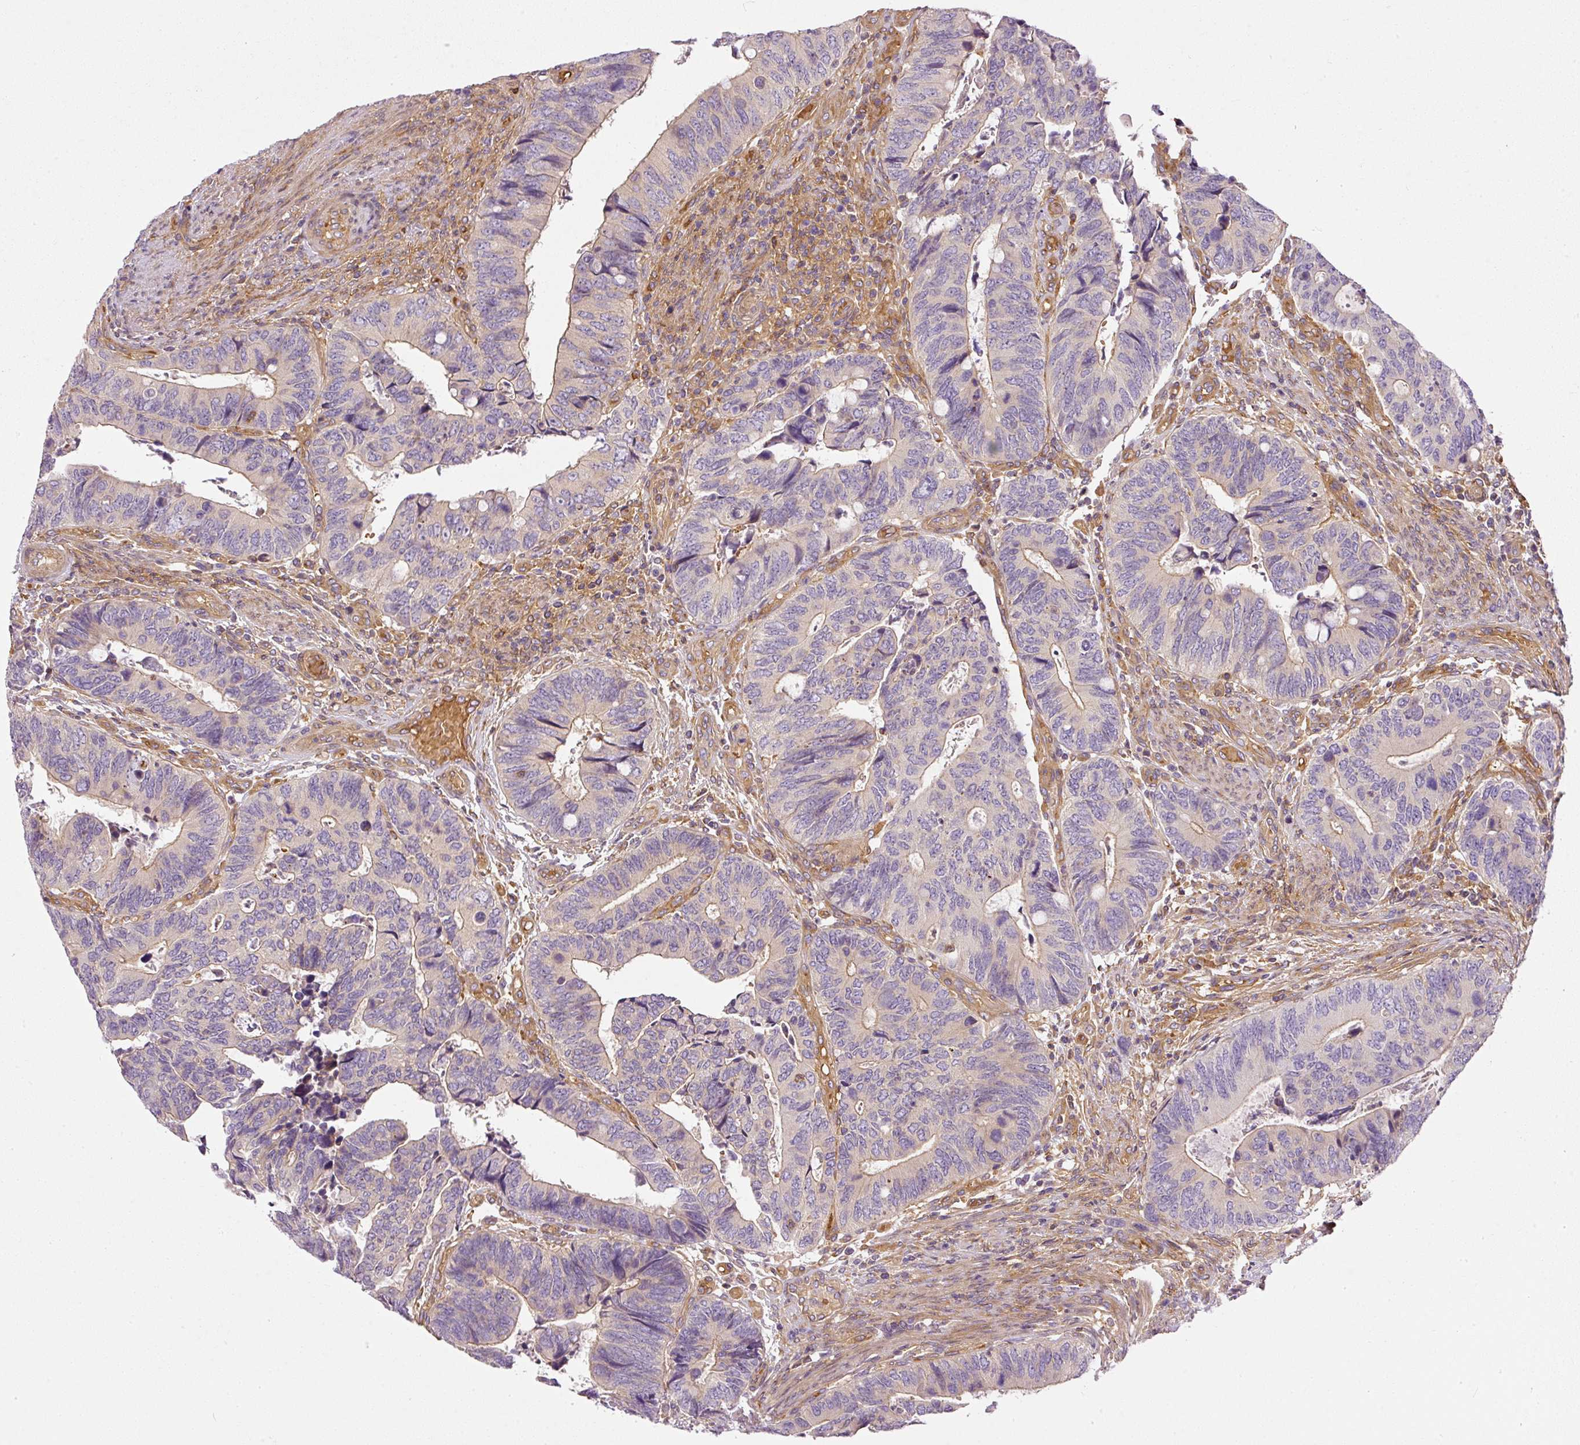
{"staining": {"intensity": "negative", "quantity": "none", "location": "none"}, "tissue": "colorectal cancer", "cell_type": "Tumor cells", "image_type": "cancer", "snomed": [{"axis": "morphology", "description": "Adenocarcinoma, NOS"}, {"axis": "topography", "description": "Colon"}], "caption": "This is an immunohistochemistry image of human colorectal adenocarcinoma. There is no expression in tumor cells.", "gene": "TBC1D2B", "patient": {"sex": "male", "age": 87}}